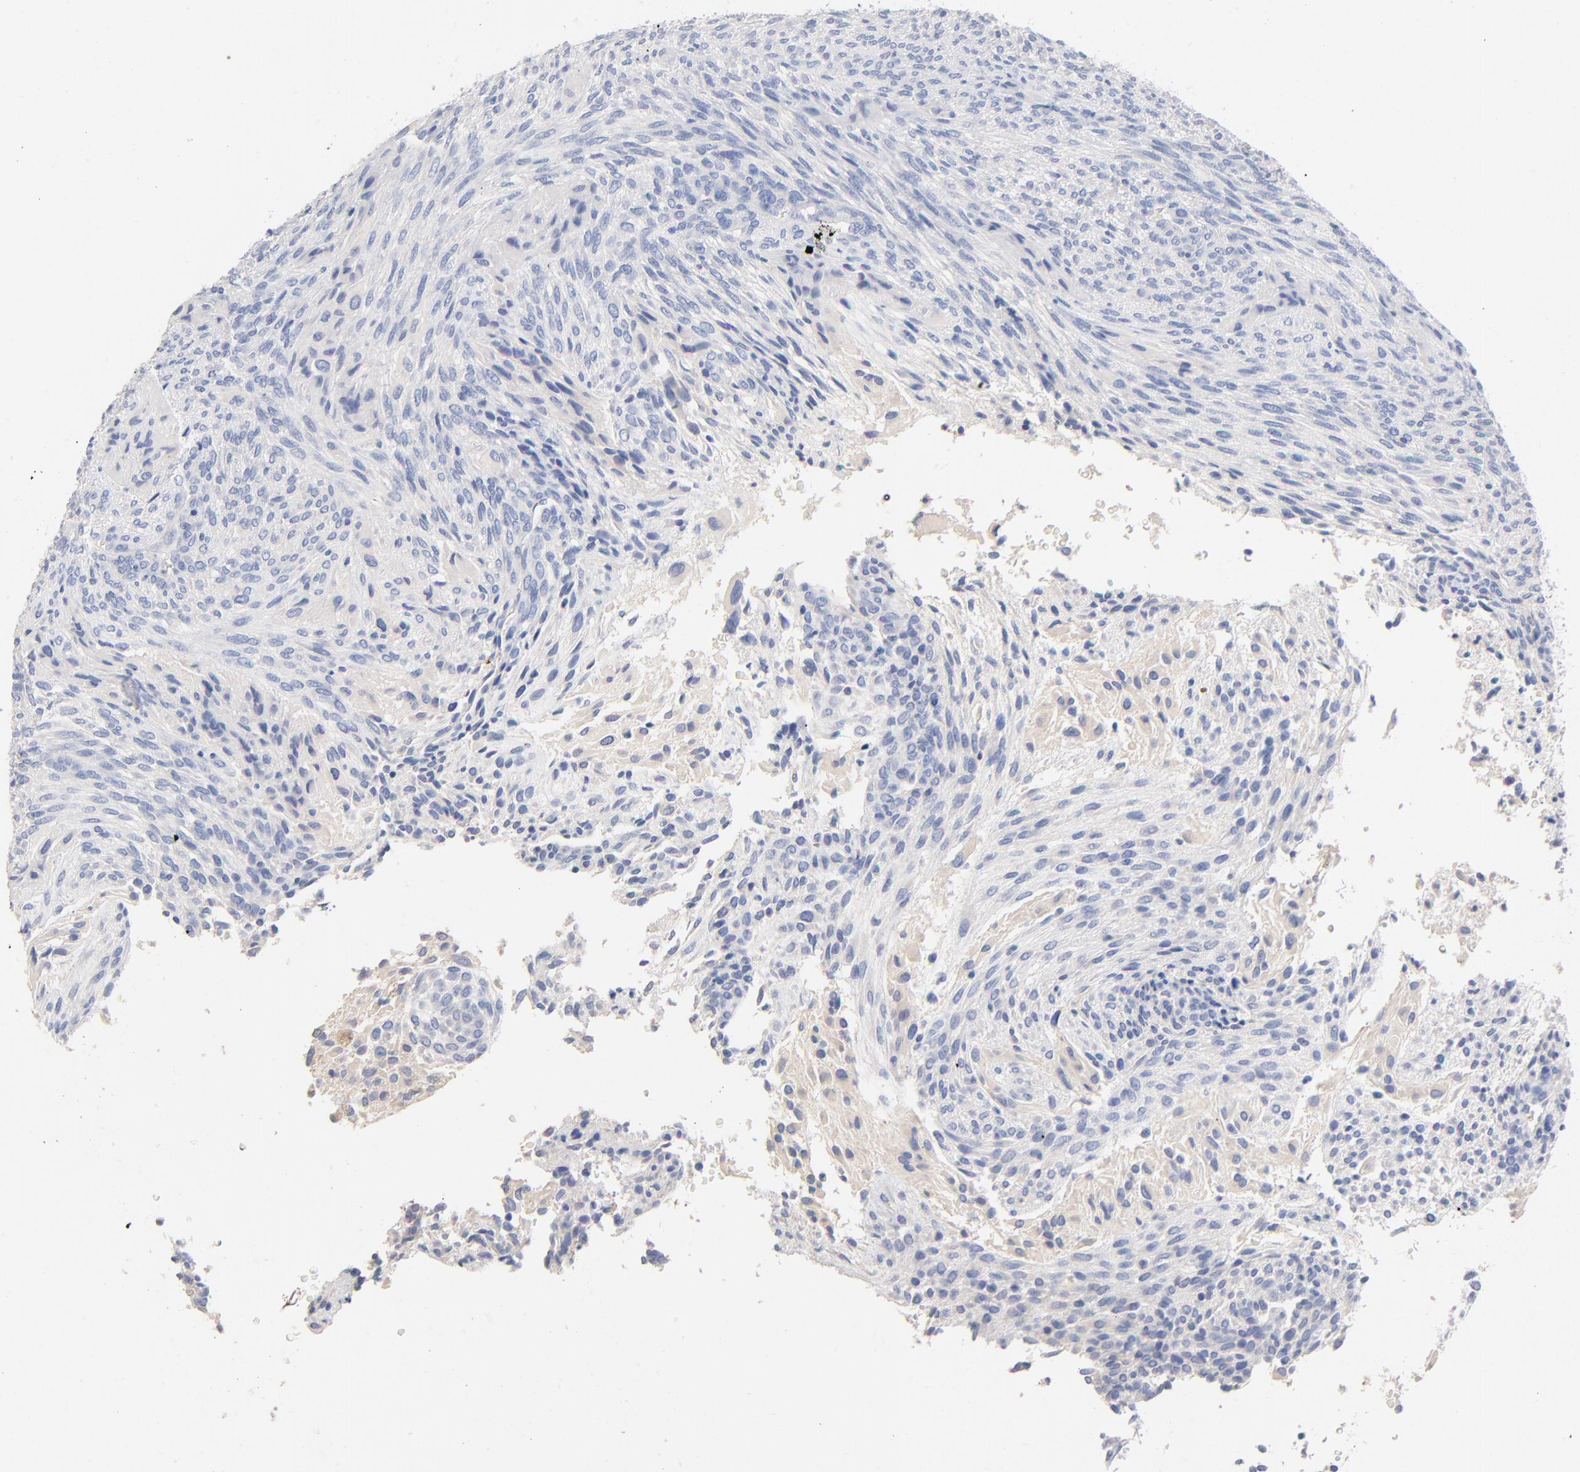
{"staining": {"intensity": "negative", "quantity": "none", "location": "none"}, "tissue": "glioma", "cell_type": "Tumor cells", "image_type": "cancer", "snomed": [{"axis": "morphology", "description": "Glioma, malignant, High grade"}, {"axis": "topography", "description": "Cerebral cortex"}], "caption": "DAB (3,3'-diaminobenzidine) immunohistochemical staining of high-grade glioma (malignant) shows no significant expression in tumor cells.", "gene": "CPS1", "patient": {"sex": "female", "age": 55}}